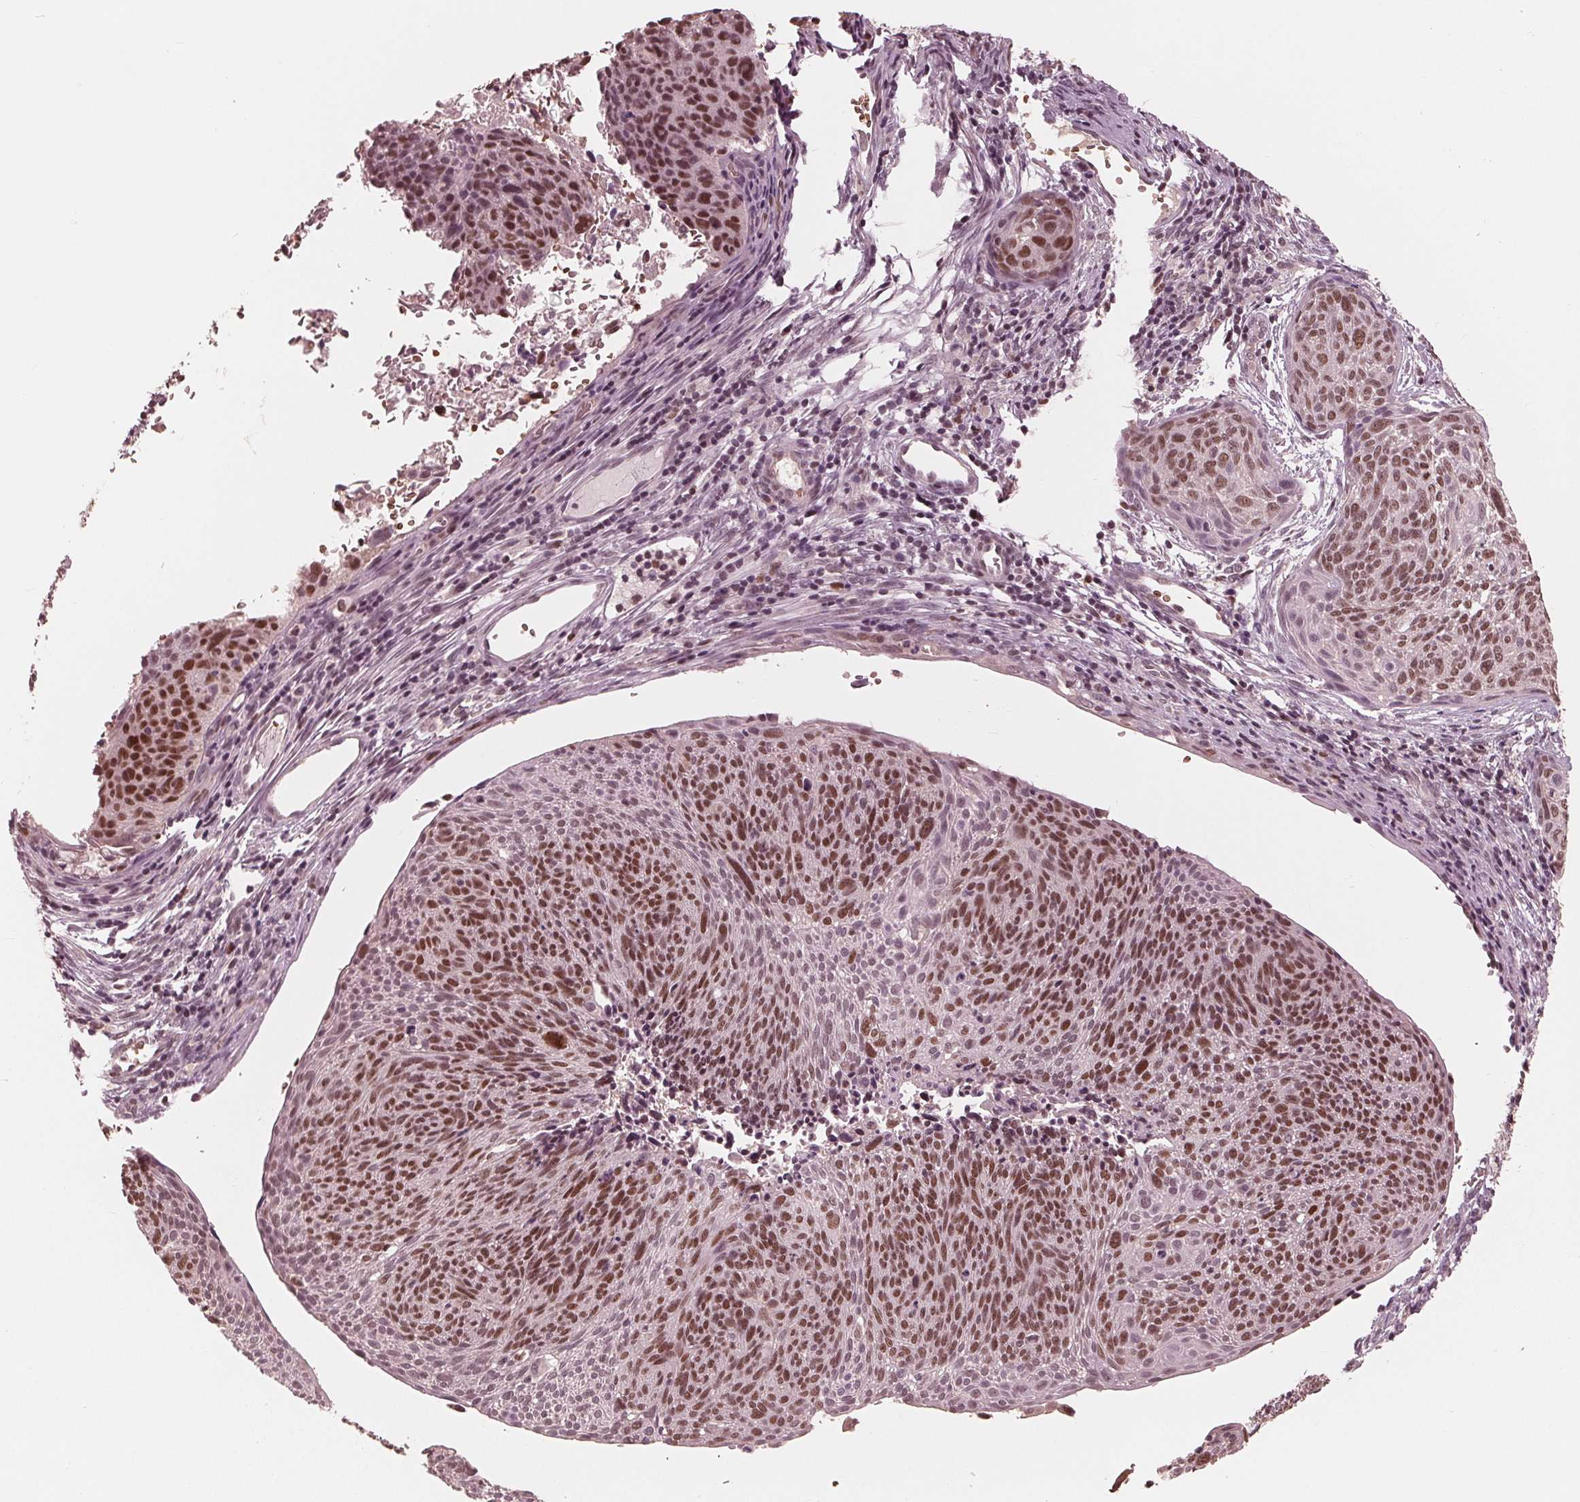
{"staining": {"intensity": "moderate", "quantity": "25%-75%", "location": "nuclear"}, "tissue": "cervical cancer", "cell_type": "Tumor cells", "image_type": "cancer", "snomed": [{"axis": "morphology", "description": "Squamous cell carcinoma, NOS"}, {"axis": "topography", "description": "Cervix"}], "caption": "Tumor cells reveal medium levels of moderate nuclear expression in approximately 25%-75% of cells in cervical squamous cell carcinoma. (Stains: DAB (3,3'-diaminobenzidine) in brown, nuclei in blue, Microscopy: brightfield microscopy at high magnification).", "gene": "HIRIP3", "patient": {"sex": "female", "age": 49}}